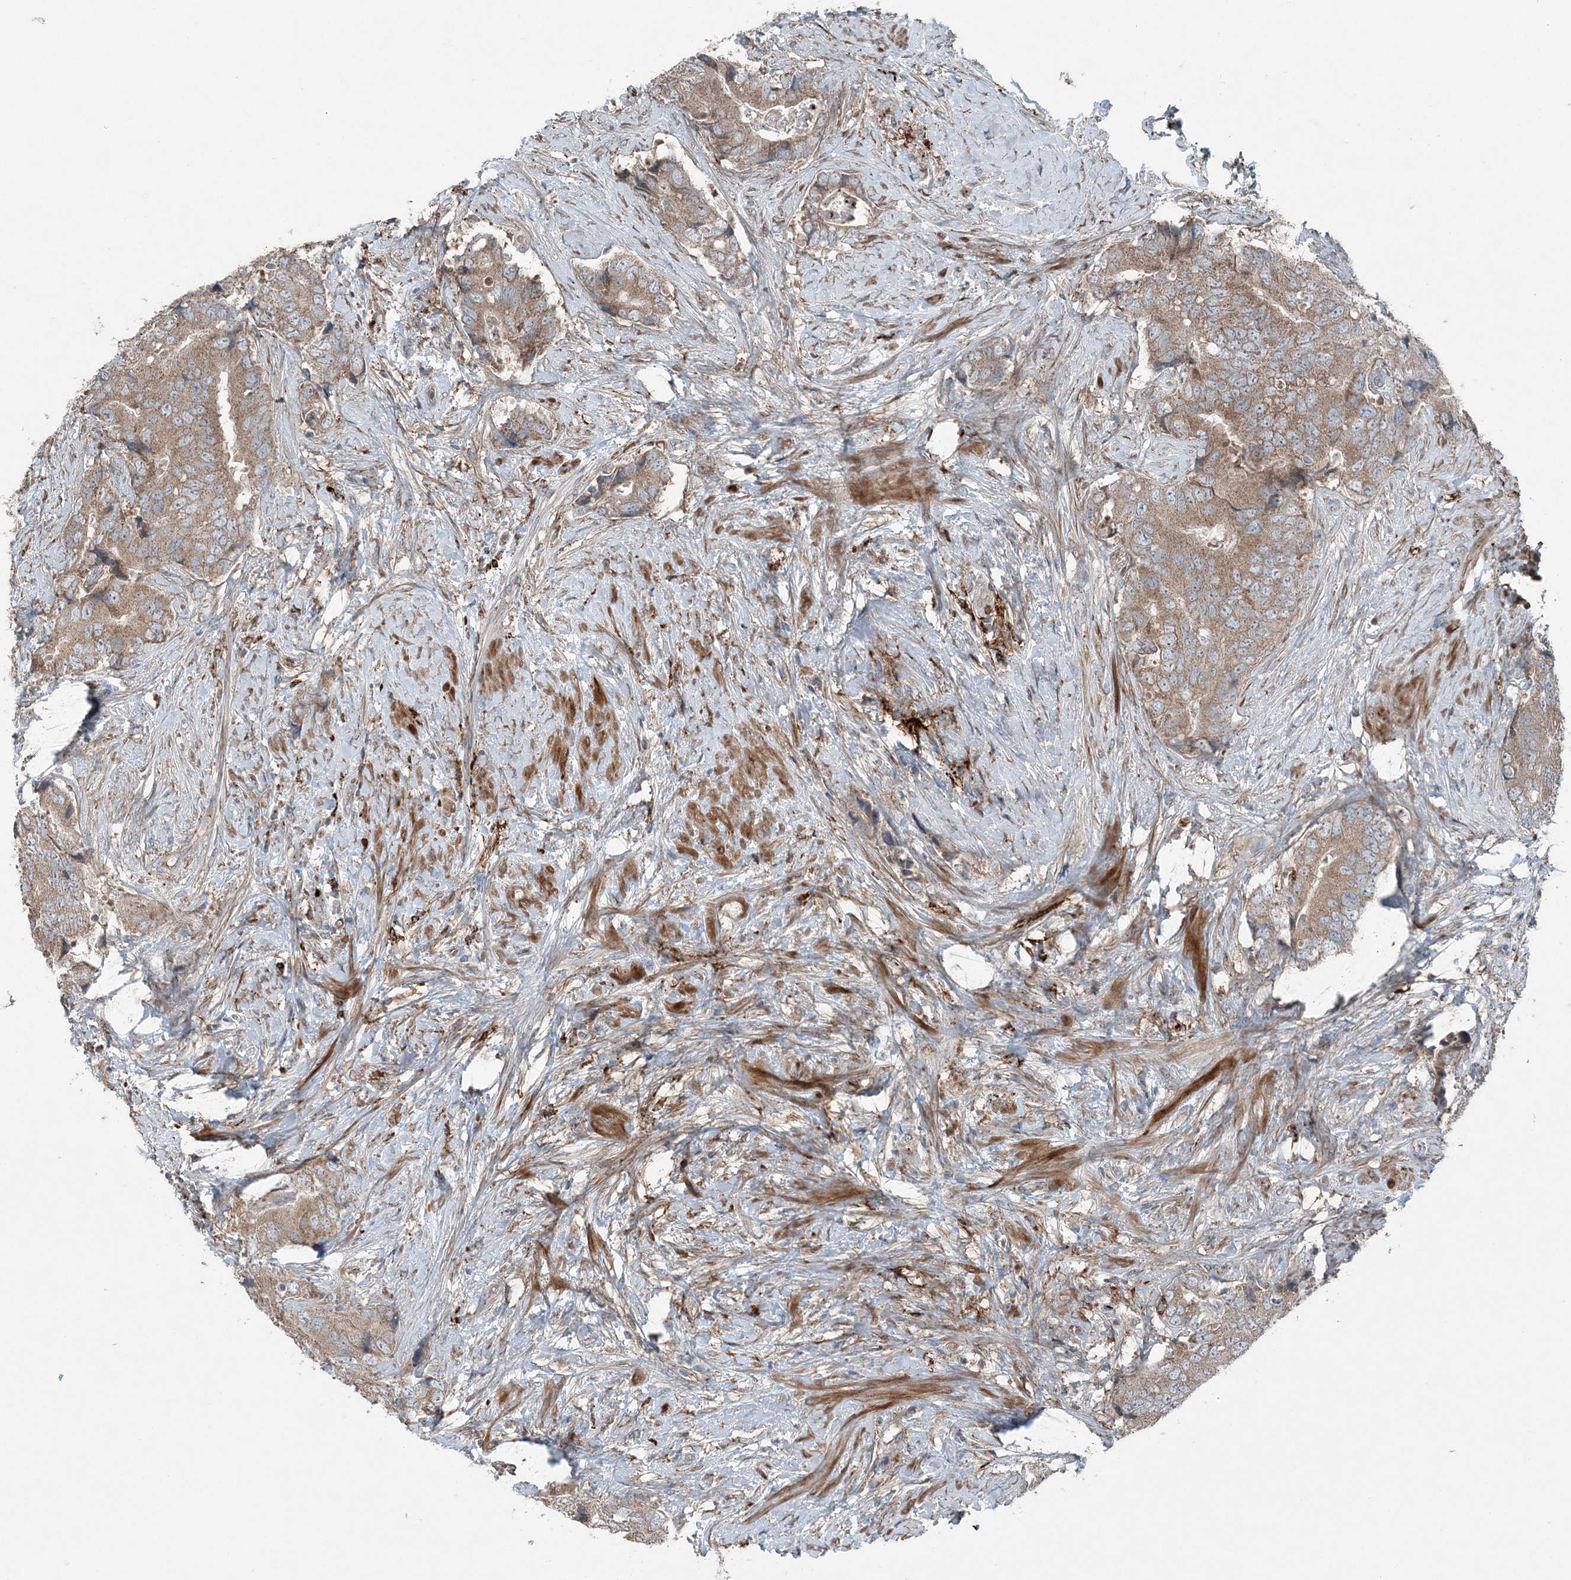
{"staining": {"intensity": "moderate", "quantity": ">75%", "location": "cytoplasmic/membranous"}, "tissue": "prostate cancer", "cell_type": "Tumor cells", "image_type": "cancer", "snomed": [{"axis": "morphology", "description": "Adenocarcinoma, High grade"}, {"axis": "topography", "description": "Prostate"}], "caption": "This is an image of IHC staining of adenocarcinoma (high-grade) (prostate), which shows moderate expression in the cytoplasmic/membranous of tumor cells.", "gene": "KY", "patient": {"sex": "male", "age": 70}}